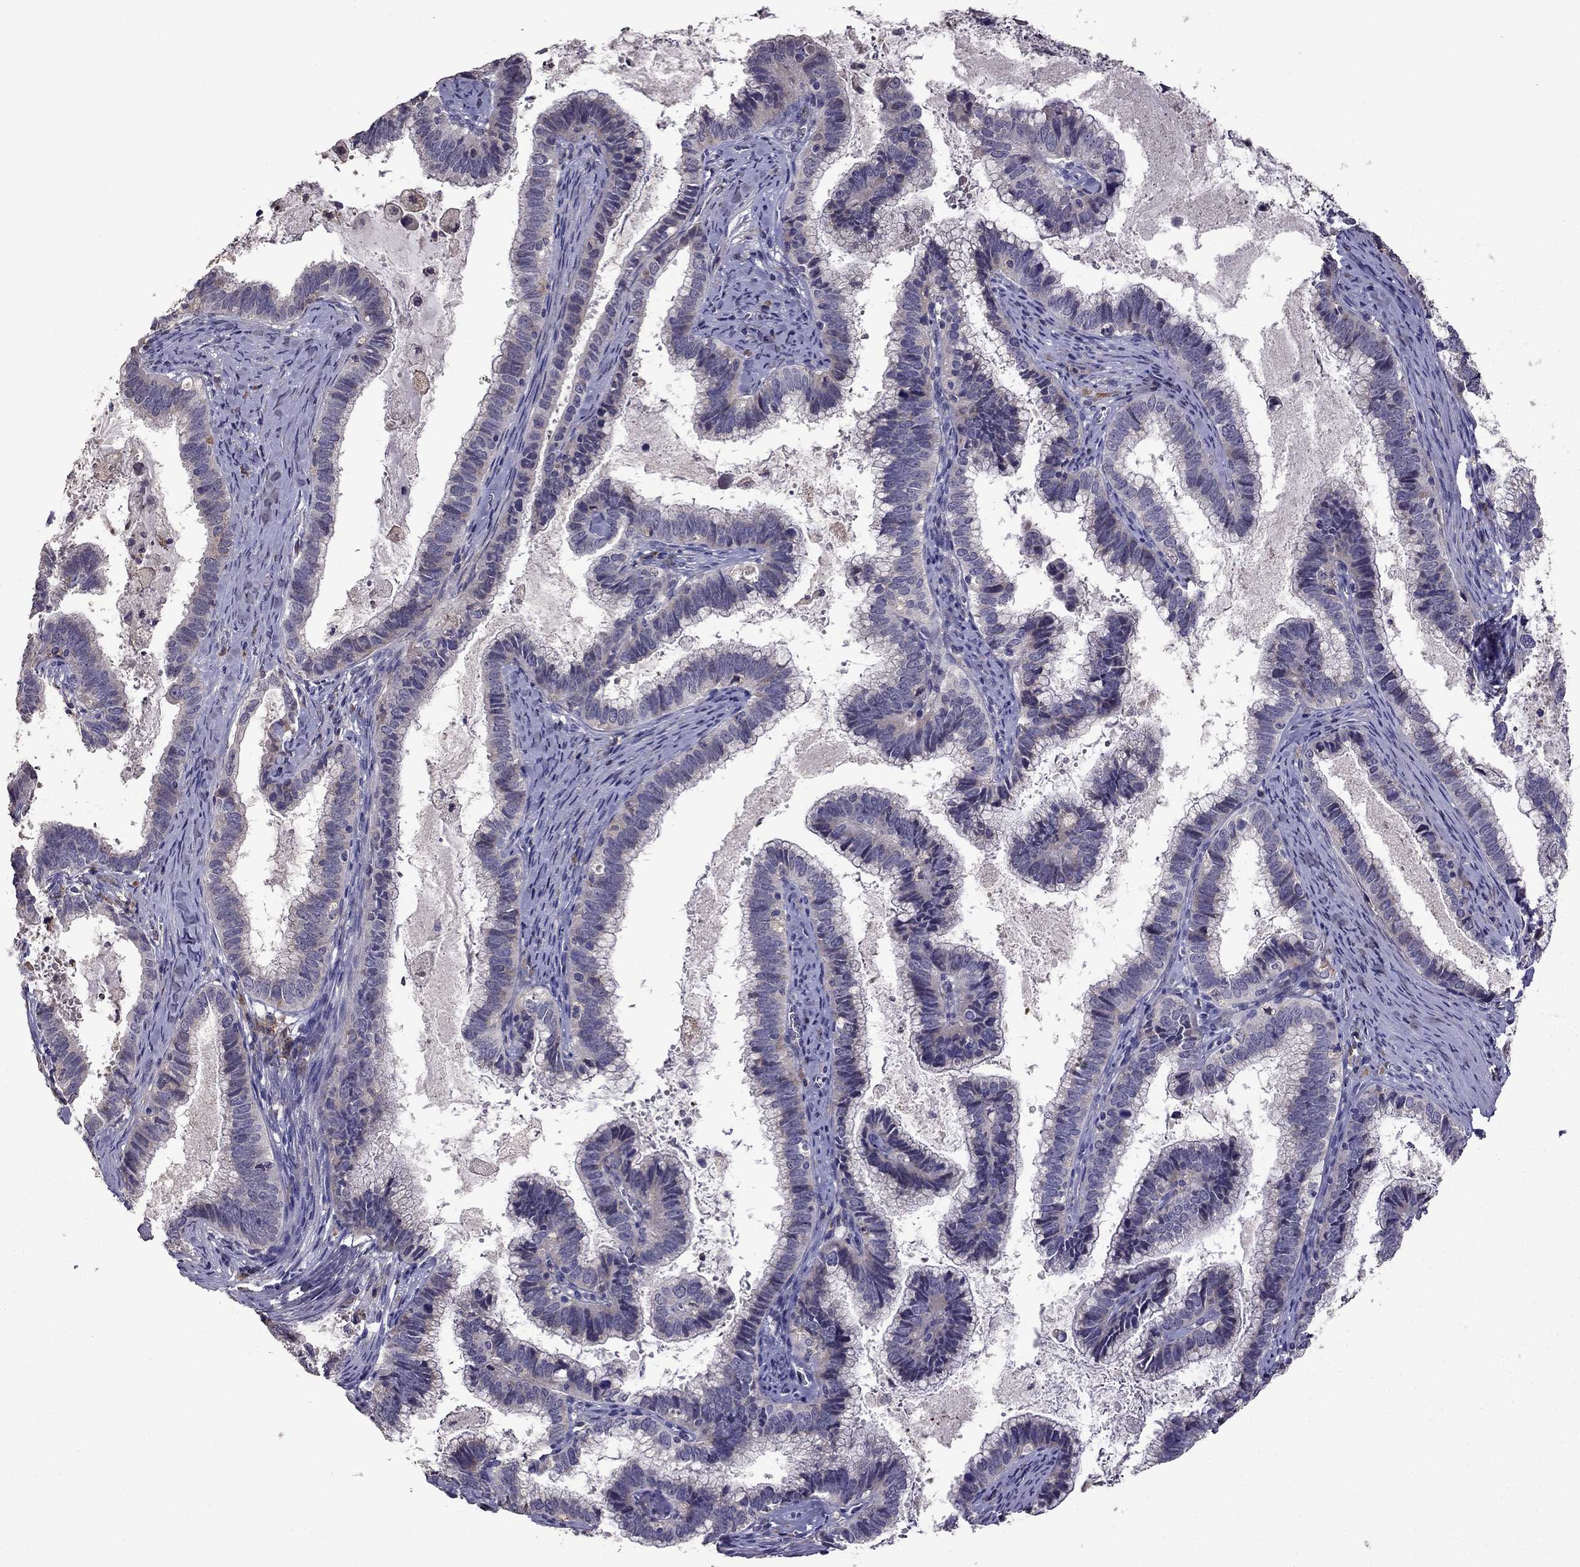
{"staining": {"intensity": "negative", "quantity": "none", "location": "none"}, "tissue": "cervical cancer", "cell_type": "Tumor cells", "image_type": "cancer", "snomed": [{"axis": "morphology", "description": "Adenocarcinoma, NOS"}, {"axis": "topography", "description": "Cervix"}], "caption": "The micrograph exhibits no staining of tumor cells in cervical adenocarcinoma.", "gene": "CDH9", "patient": {"sex": "female", "age": 61}}